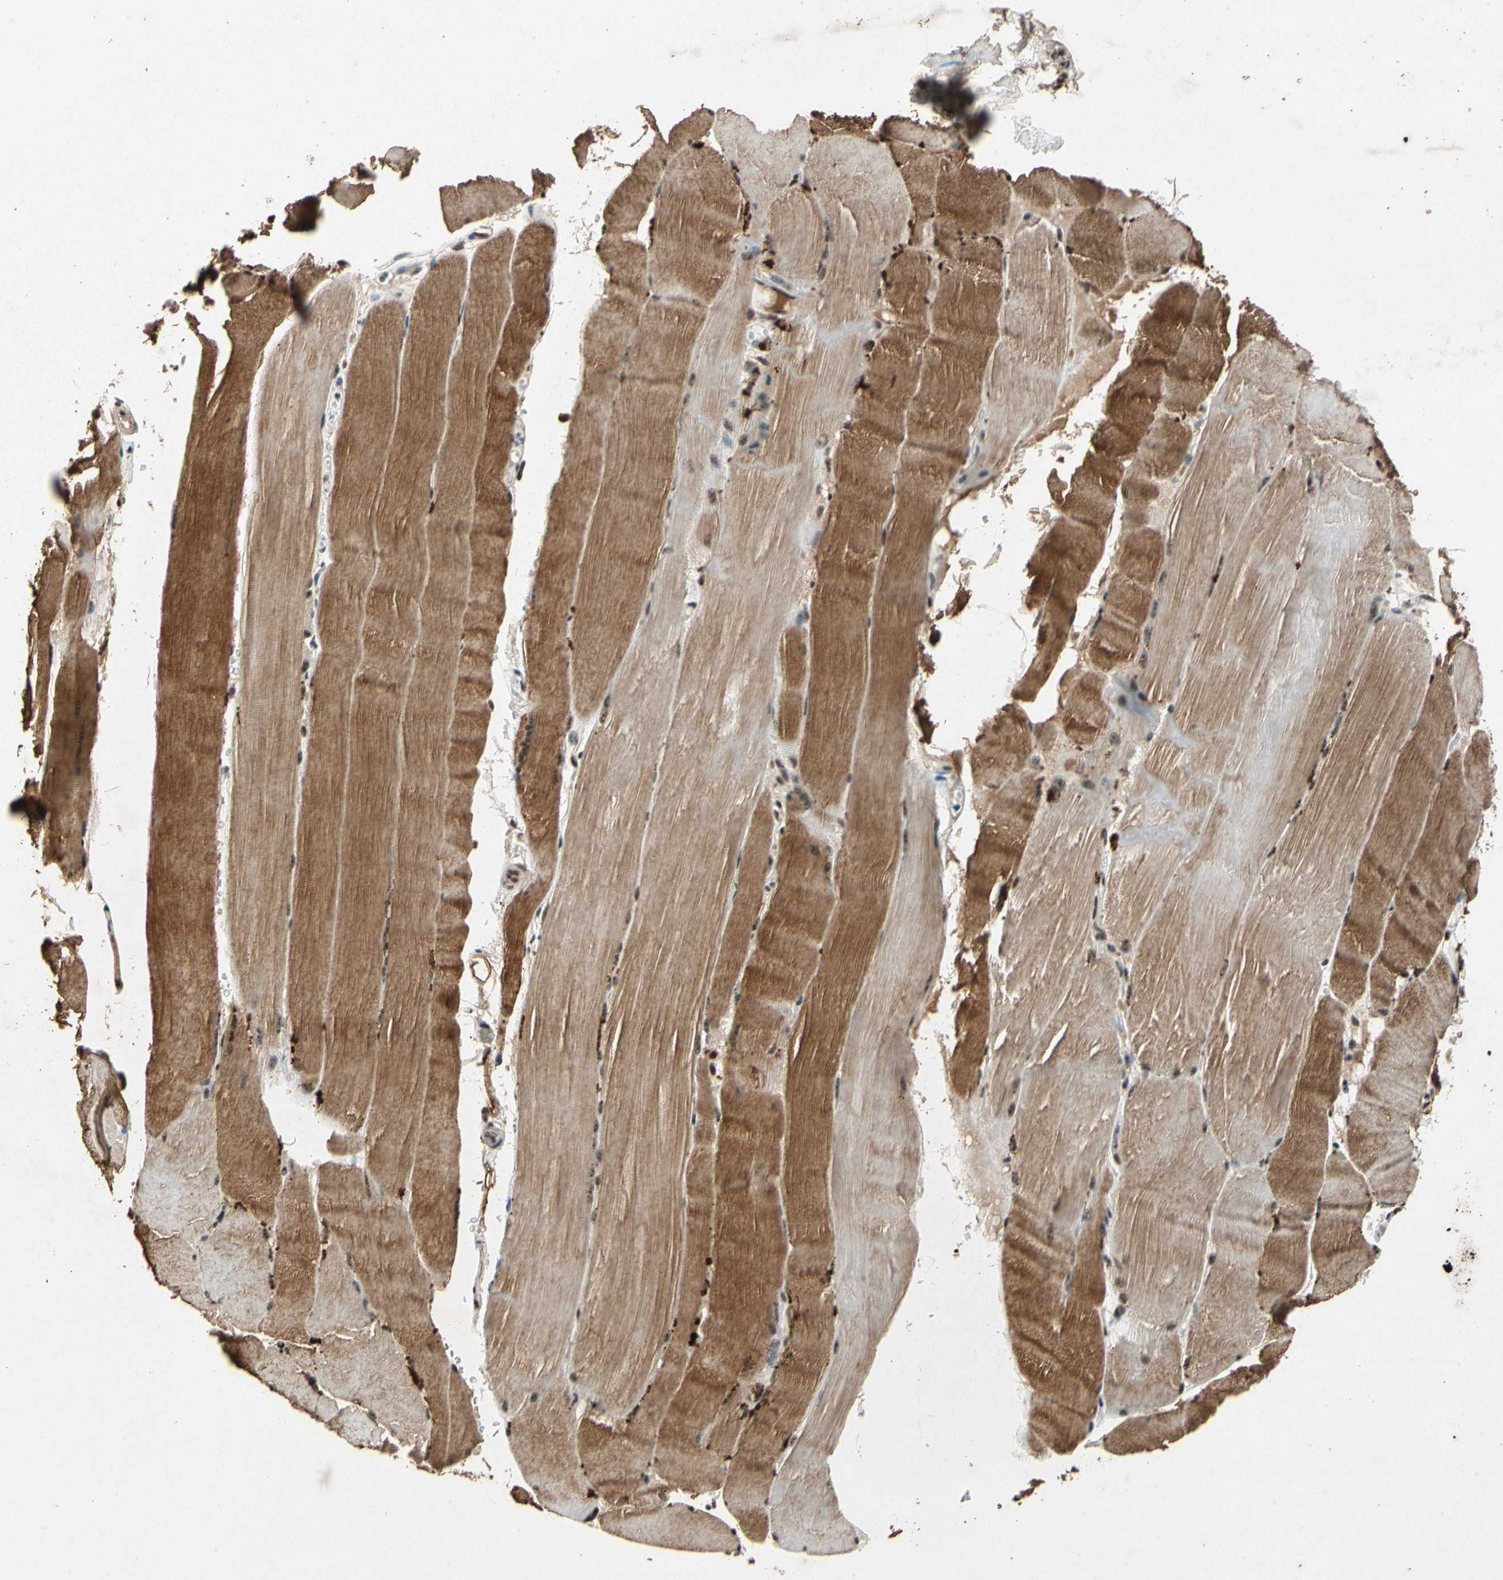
{"staining": {"intensity": "moderate", "quantity": ">75%", "location": "cytoplasmic/membranous,nuclear"}, "tissue": "skeletal muscle", "cell_type": "Myocytes", "image_type": "normal", "snomed": [{"axis": "morphology", "description": "Normal tissue, NOS"}, {"axis": "topography", "description": "Skin"}, {"axis": "topography", "description": "Skeletal muscle"}], "caption": "Protein expression analysis of unremarkable human skeletal muscle reveals moderate cytoplasmic/membranous,nuclear staining in approximately >75% of myocytes.", "gene": "PML", "patient": {"sex": "male", "age": 83}}